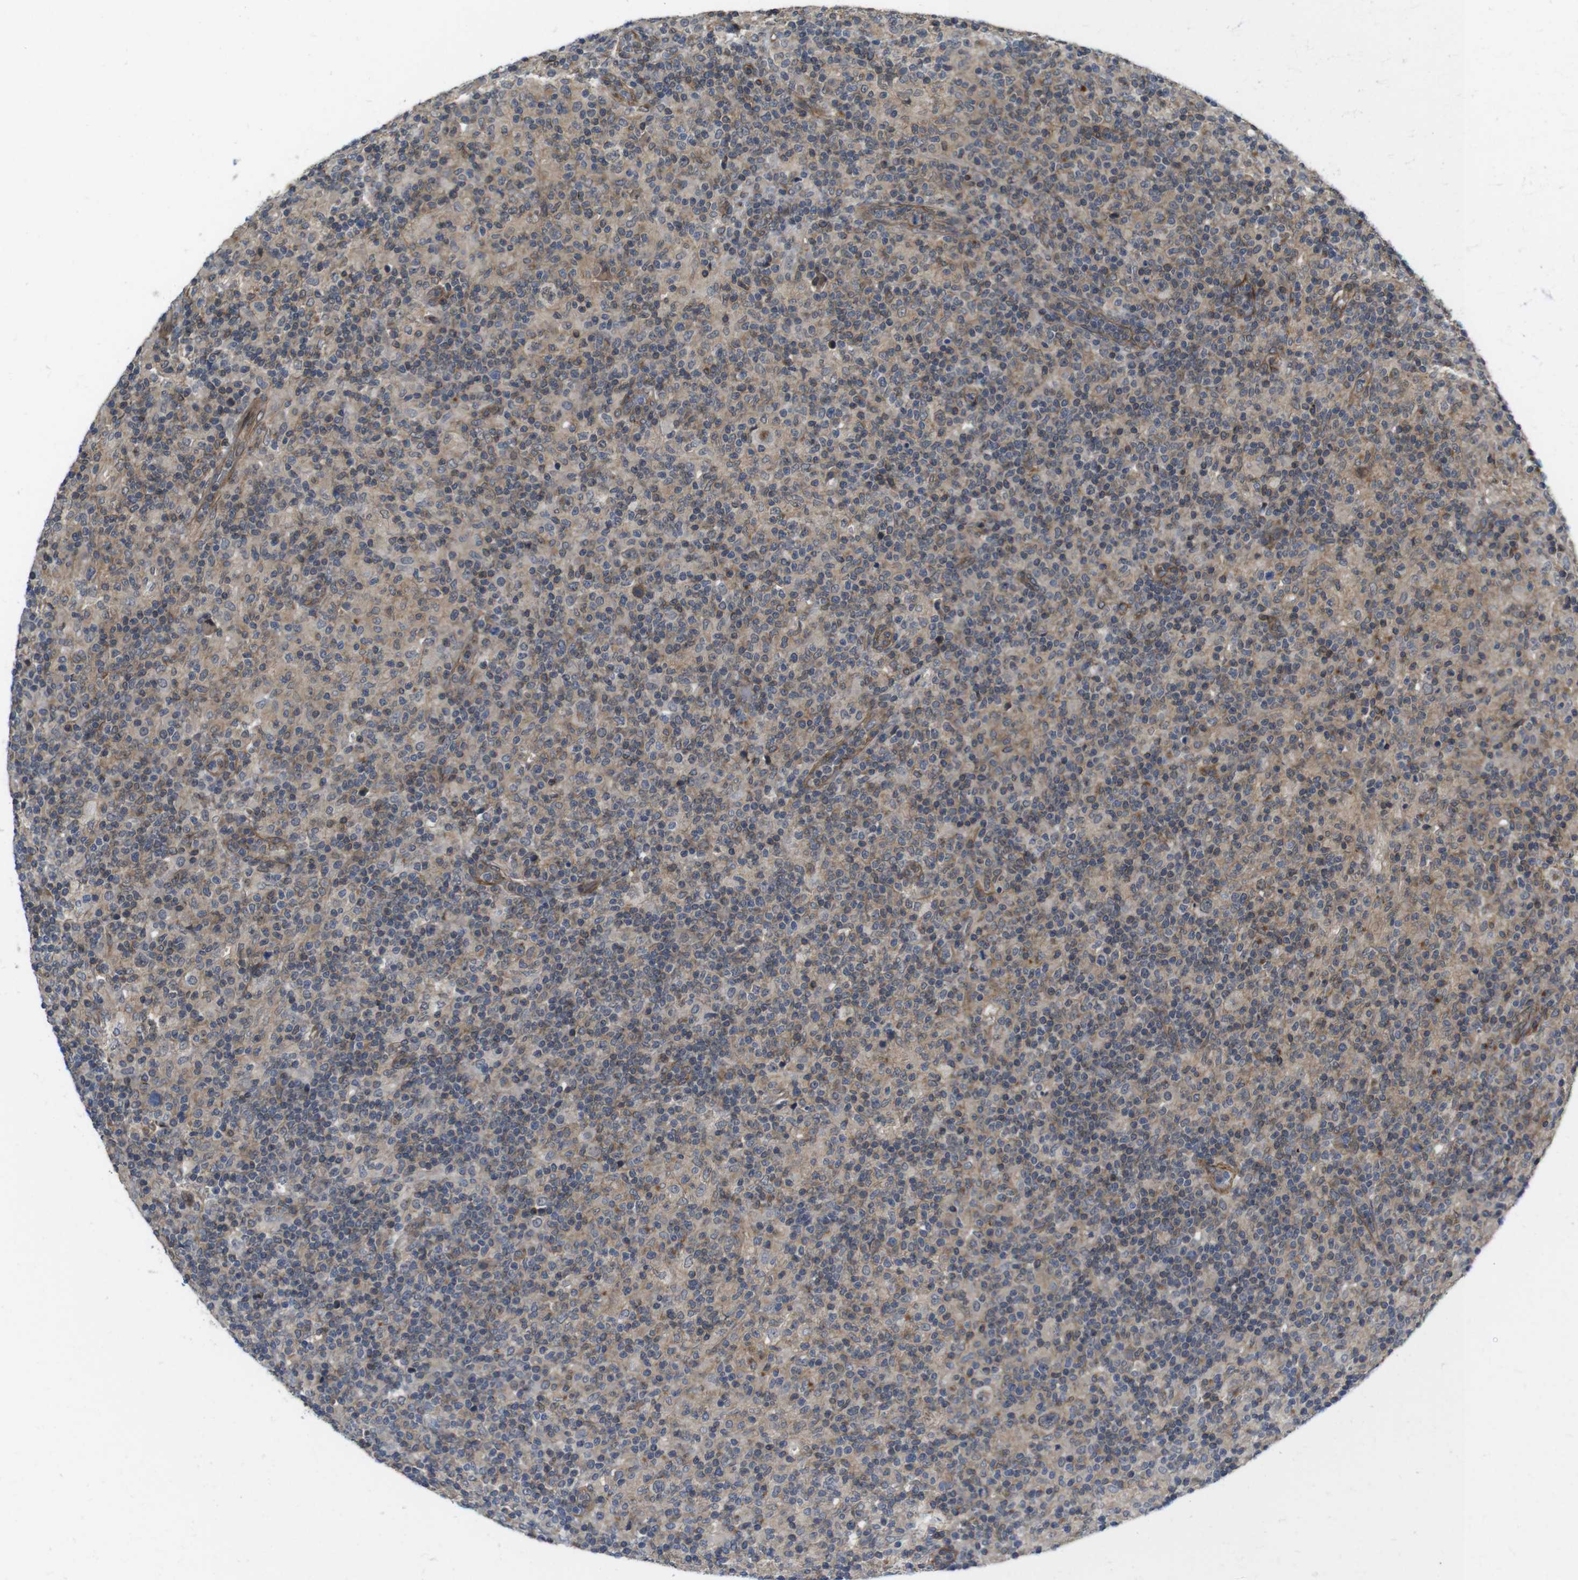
{"staining": {"intensity": "negative", "quantity": "none", "location": "none"}, "tissue": "lymphoma", "cell_type": "Tumor cells", "image_type": "cancer", "snomed": [{"axis": "morphology", "description": "Hodgkin's disease, NOS"}, {"axis": "topography", "description": "Lymph node"}], "caption": "High magnification brightfield microscopy of lymphoma stained with DAB (brown) and counterstained with hematoxylin (blue): tumor cells show no significant expression. Nuclei are stained in blue.", "gene": "ZDHHC5", "patient": {"sex": "male", "age": 70}}